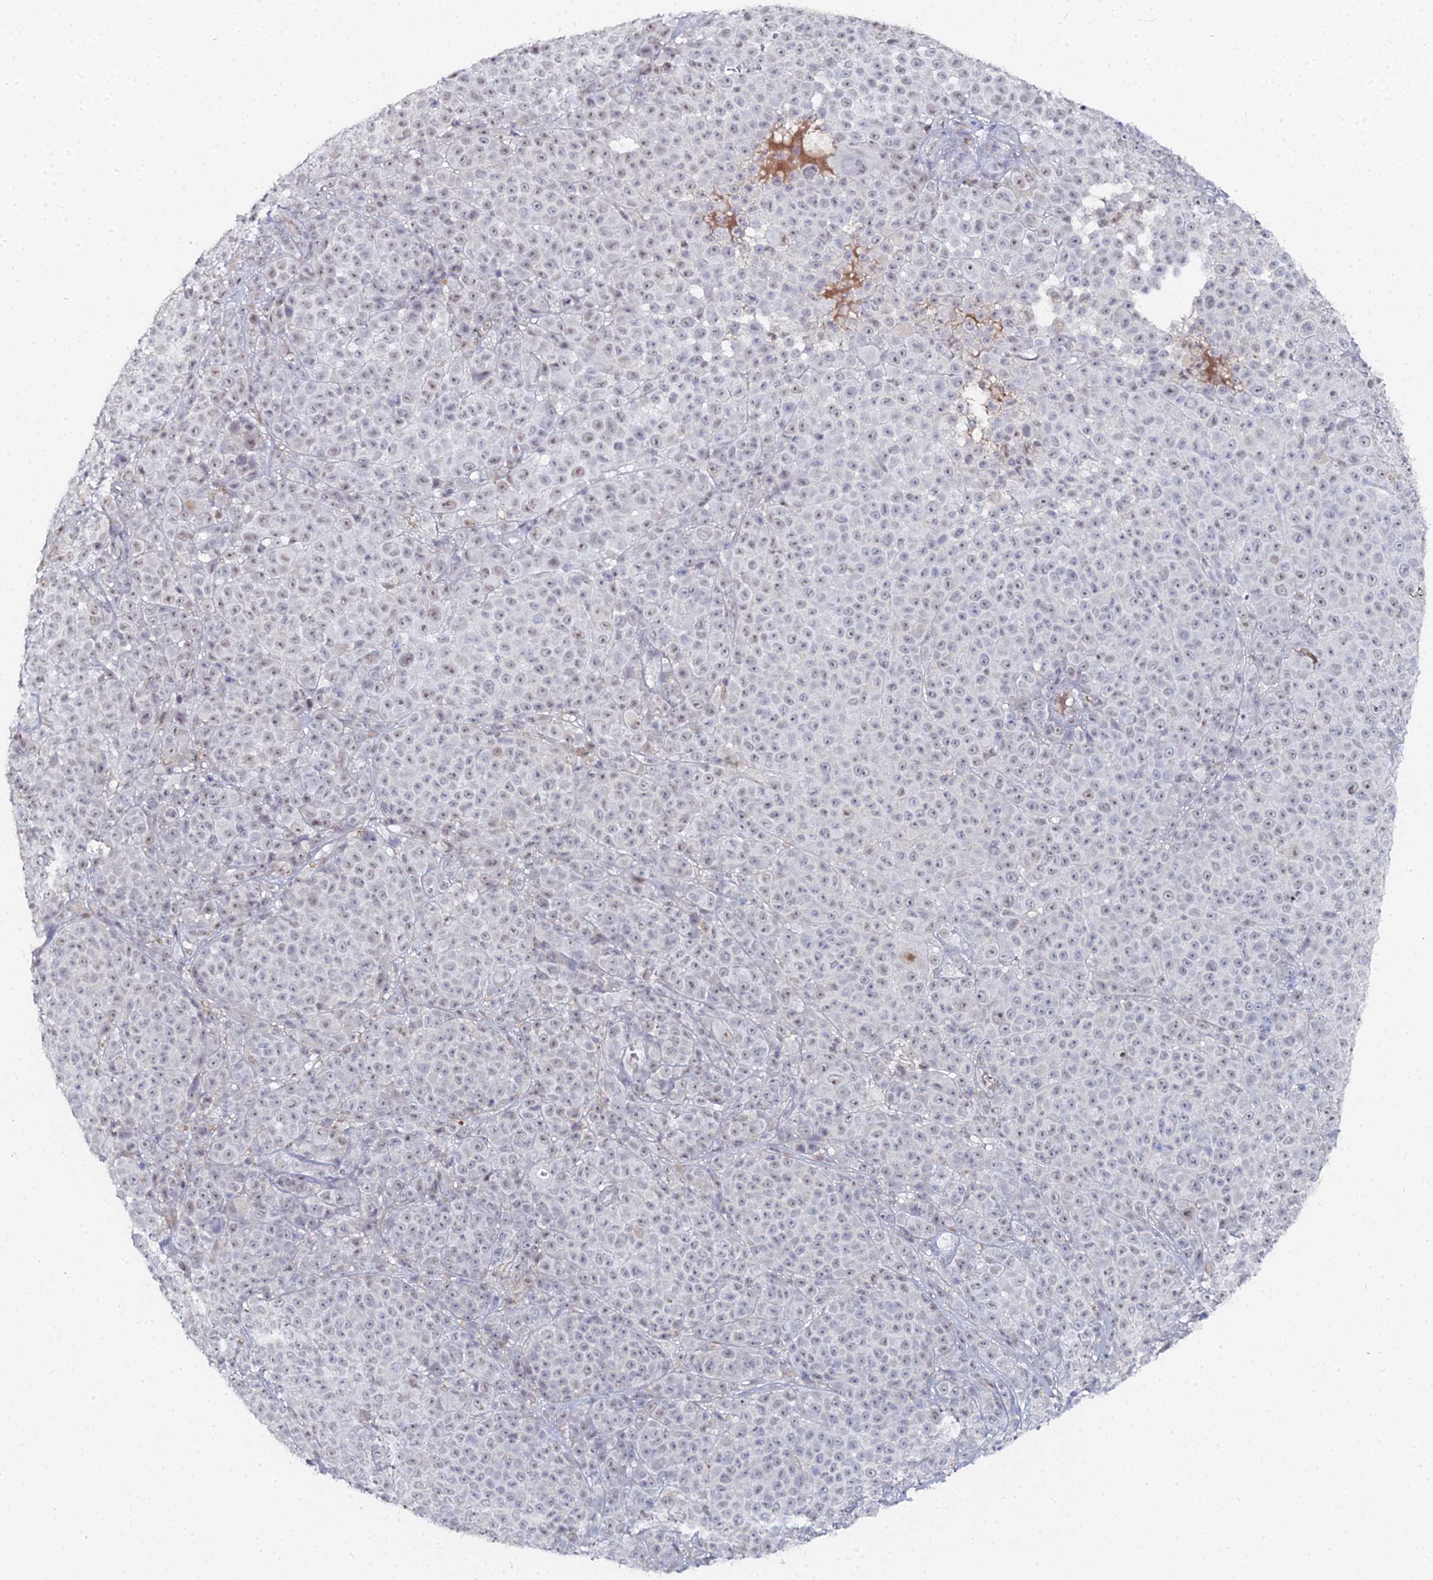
{"staining": {"intensity": "weak", "quantity": "25%-75%", "location": "nuclear"}, "tissue": "melanoma", "cell_type": "Tumor cells", "image_type": "cancer", "snomed": [{"axis": "morphology", "description": "Malignant melanoma, NOS"}, {"axis": "topography", "description": "Skin"}], "caption": "This image demonstrates malignant melanoma stained with immunohistochemistry (IHC) to label a protein in brown. The nuclear of tumor cells show weak positivity for the protein. Nuclei are counter-stained blue.", "gene": "THAP4", "patient": {"sex": "female", "age": 94}}